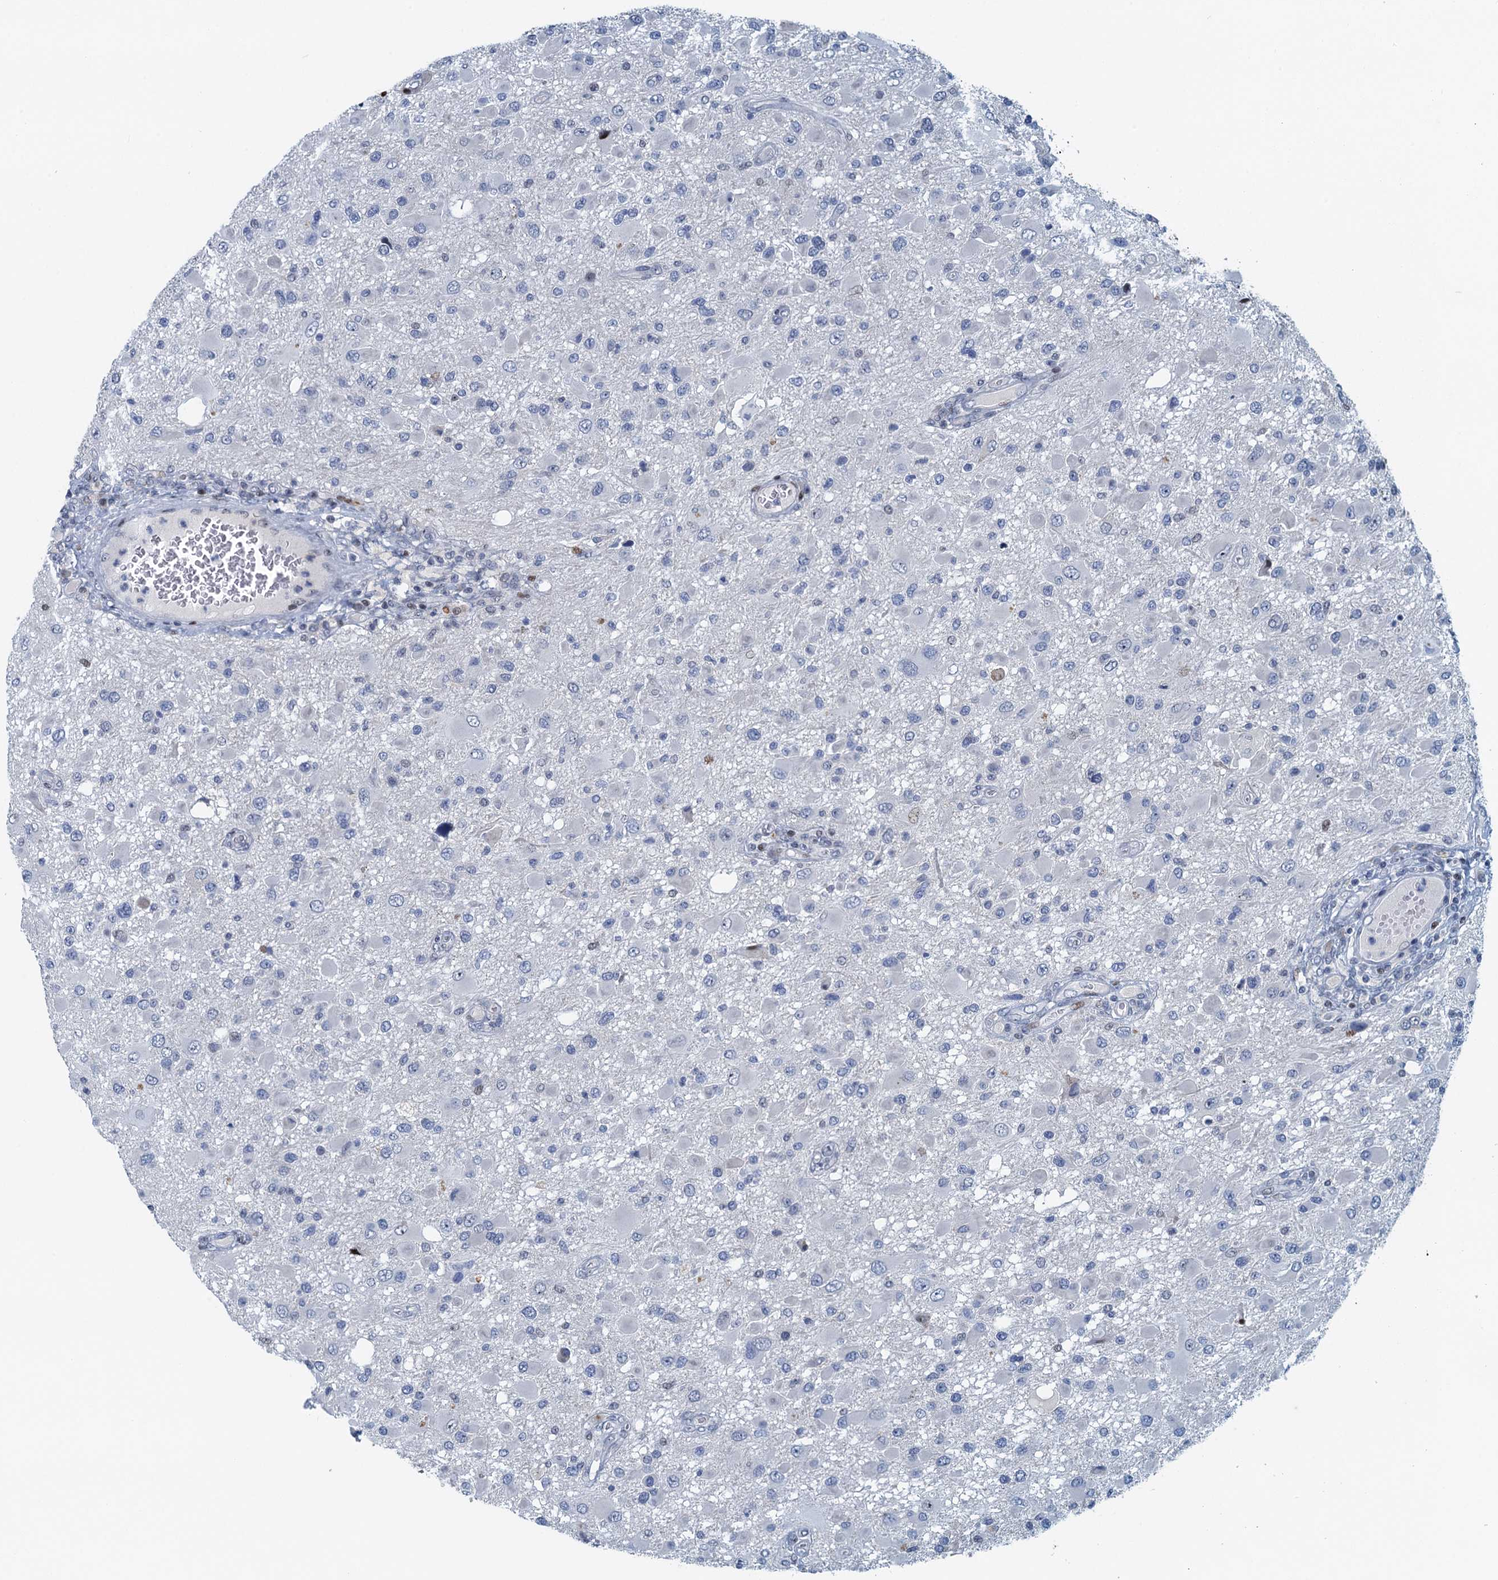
{"staining": {"intensity": "negative", "quantity": "none", "location": "none"}, "tissue": "glioma", "cell_type": "Tumor cells", "image_type": "cancer", "snomed": [{"axis": "morphology", "description": "Glioma, malignant, High grade"}, {"axis": "topography", "description": "Brain"}], "caption": "Glioma was stained to show a protein in brown. There is no significant positivity in tumor cells.", "gene": "ANKRD13D", "patient": {"sex": "male", "age": 53}}